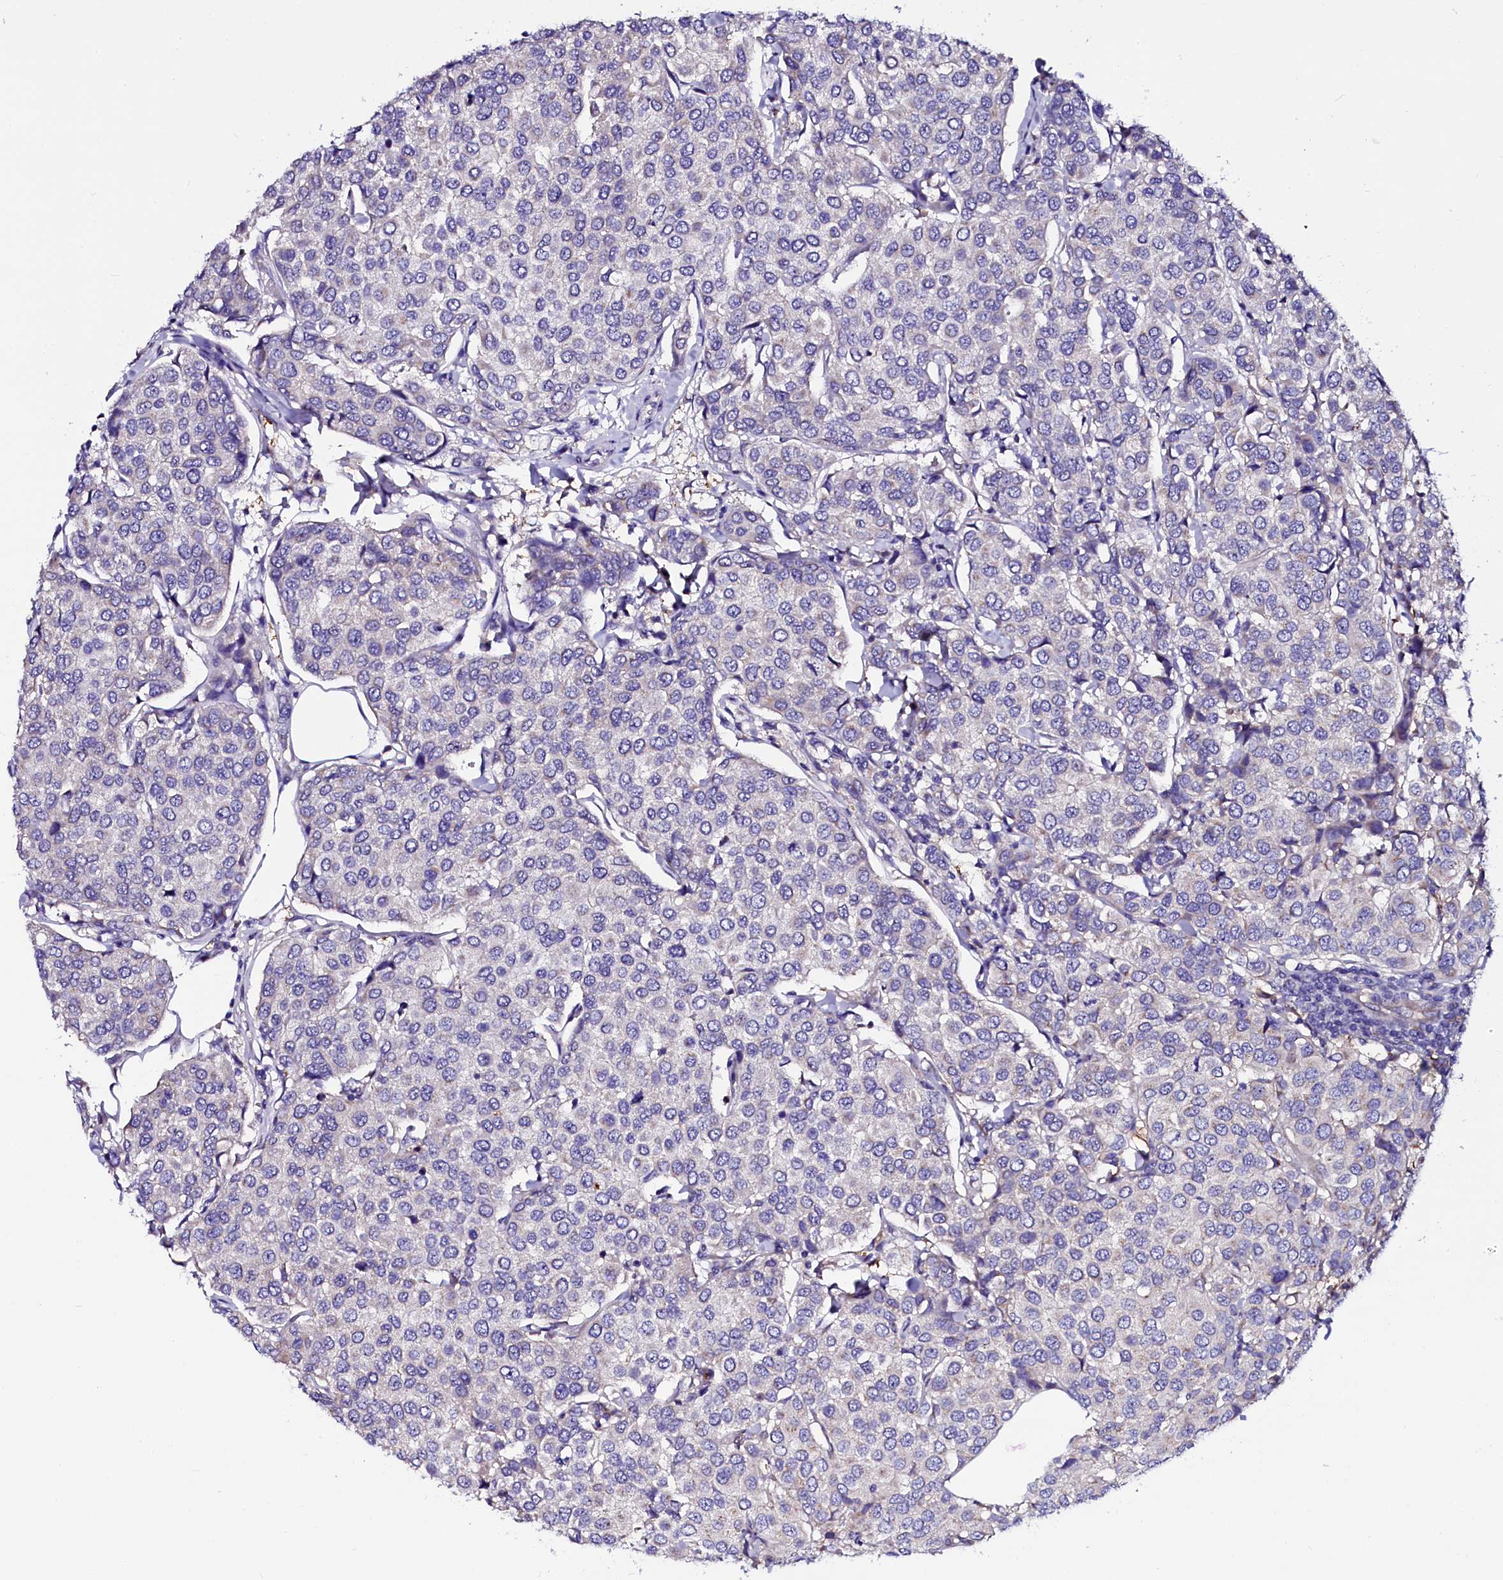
{"staining": {"intensity": "negative", "quantity": "none", "location": "none"}, "tissue": "breast cancer", "cell_type": "Tumor cells", "image_type": "cancer", "snomed": [{"axis": "morphology", "description": "Duct carcinoma"}, {"axis": "topography", "description": "Breast"}], "caption": "Intraductal carcinoma (breast) was stained to show a protein in brown. There is no significant staining in tumor cells.", "gene": "OTOL1", "patient": {"sex": "female", "age": 55}}